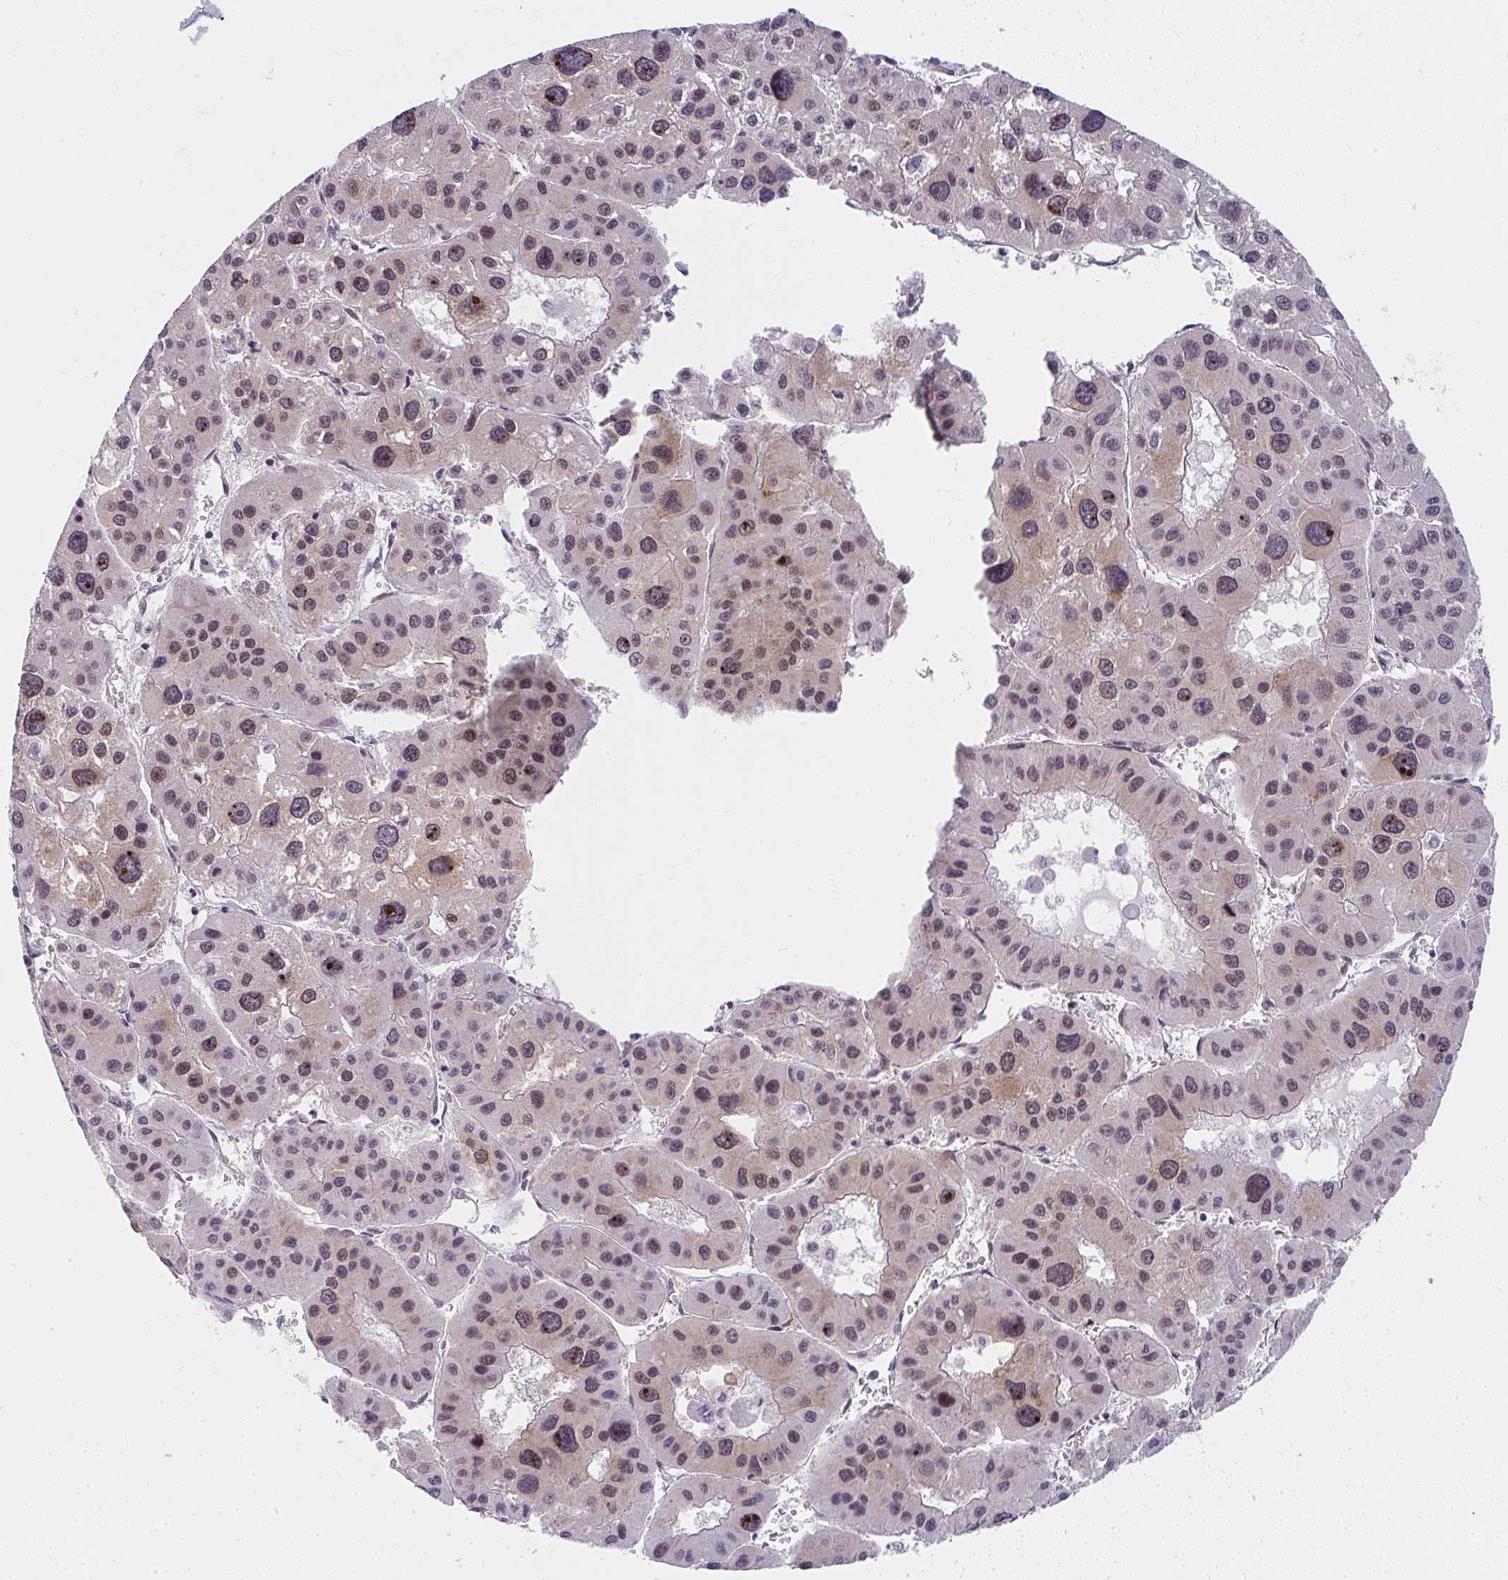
{"staining": {"intensity": "moderate", "quantity": "<25%", "location": "nuclear"}, "tissue": "liver cancer", "cell_type": "Tumor cells", "image_type": "cancer", "snomed": [{"axis": "morphology", "description": "Carcinoma, Hepatocellular, NOS"}, {"axis": "topography", "description": "Liver"}], "caption": "Tumor cells demonstrate low levels of moderate nuclear positivity in approximately <25% of cells in human liver cancer (hepatocellular carcinoma).", "gene": "SYNCRIP", "patient": {"sex": "male", "age": 73}}